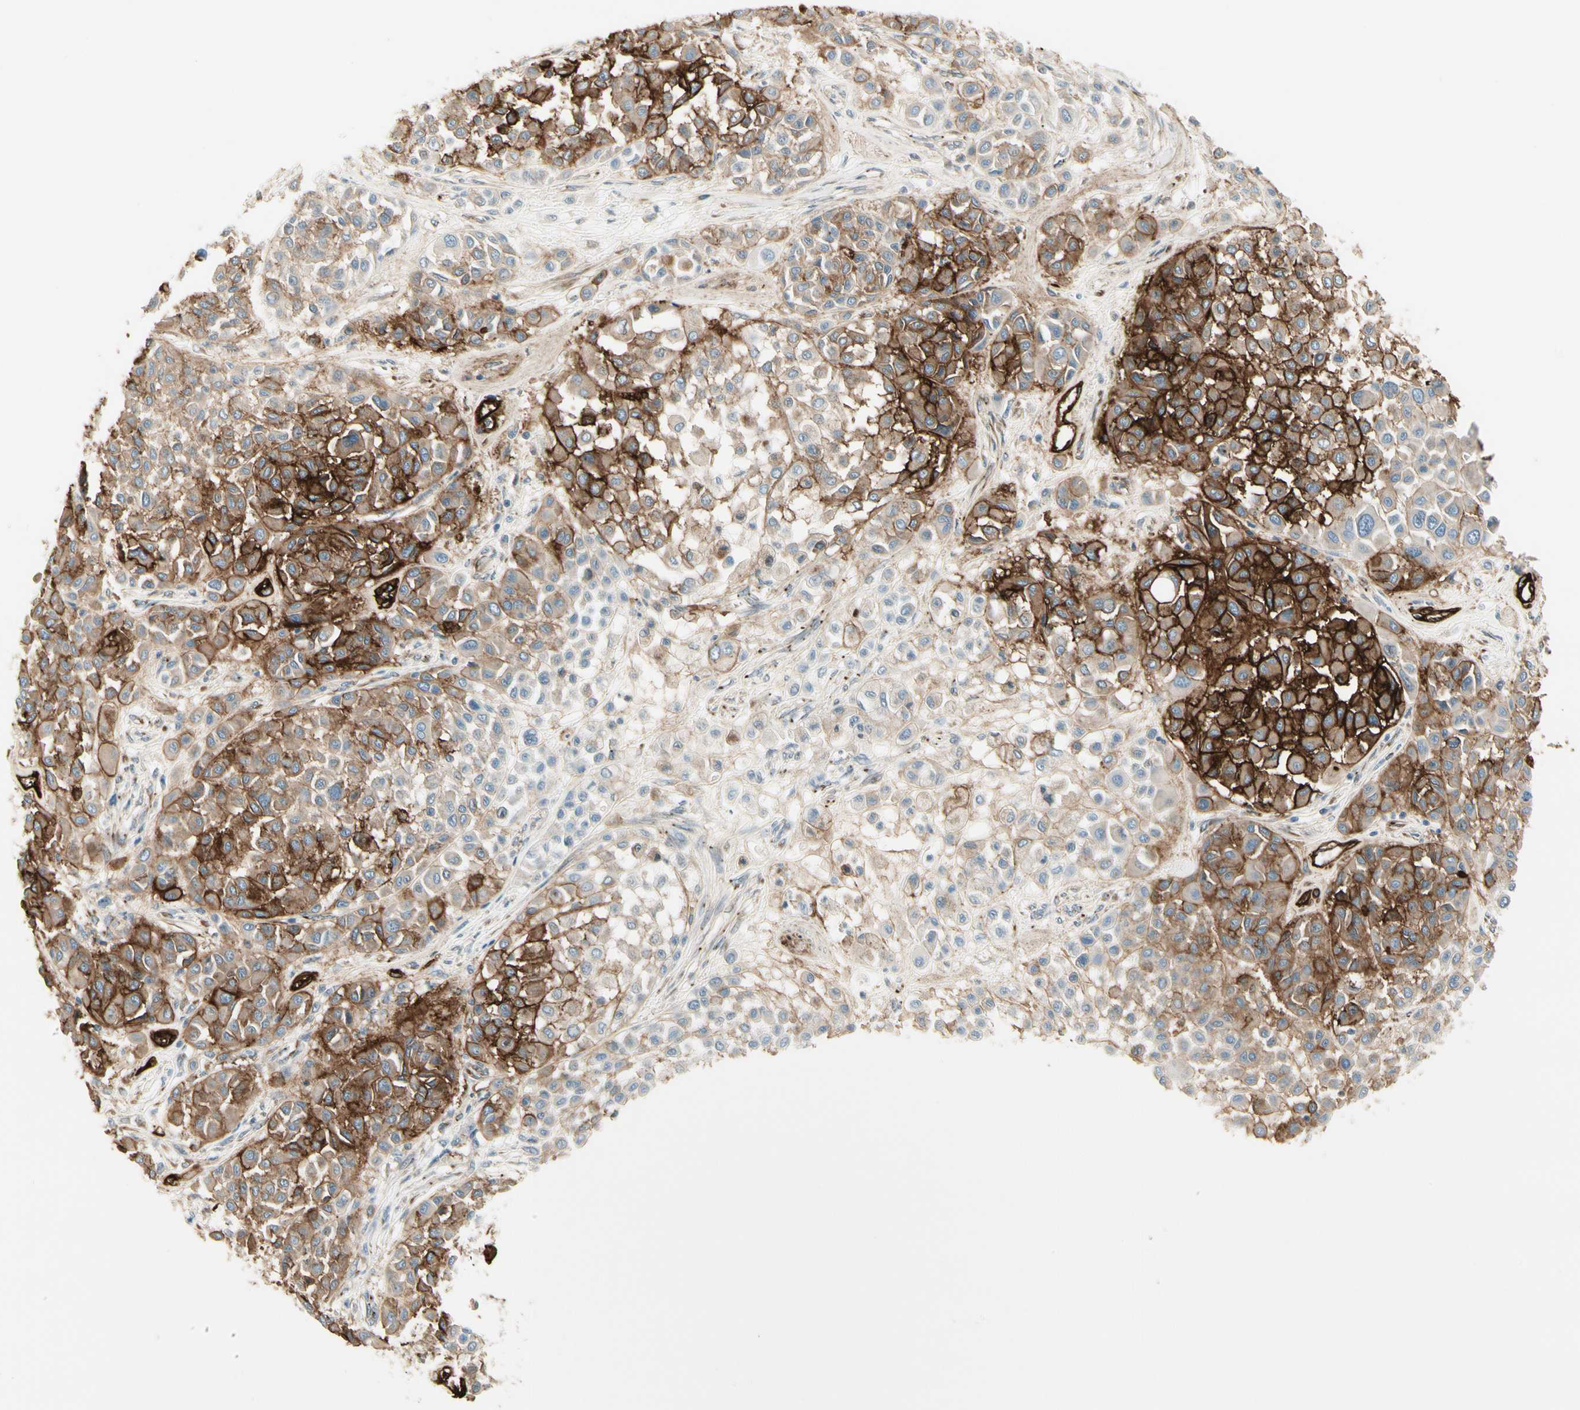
{"staining": {"intensity": "strong", "quantity": "25%-75%", "location": "cytoplasmic/membranous"}, "tissue": "melanoma", "cell_type": "Tumor cells", "image_type": "cancer", "snomed": [{"axis": "morphology", "description": "Malignant melanoma, Metastatic site"}, {"axis": "topography", "description": "Soft tissue"}], "caption": "Melanoma was stained to show a protein in brown. There is high levels of strong cytoplasmic/membranous staining in about 25%-75% of tumor cells. (DAB (3,3'-diaminobenzidine) IHC, brown staining for protein, blue staining for nuclei).", "gene": "MCAM", "patient": {"sex": "male", "age": 41}}